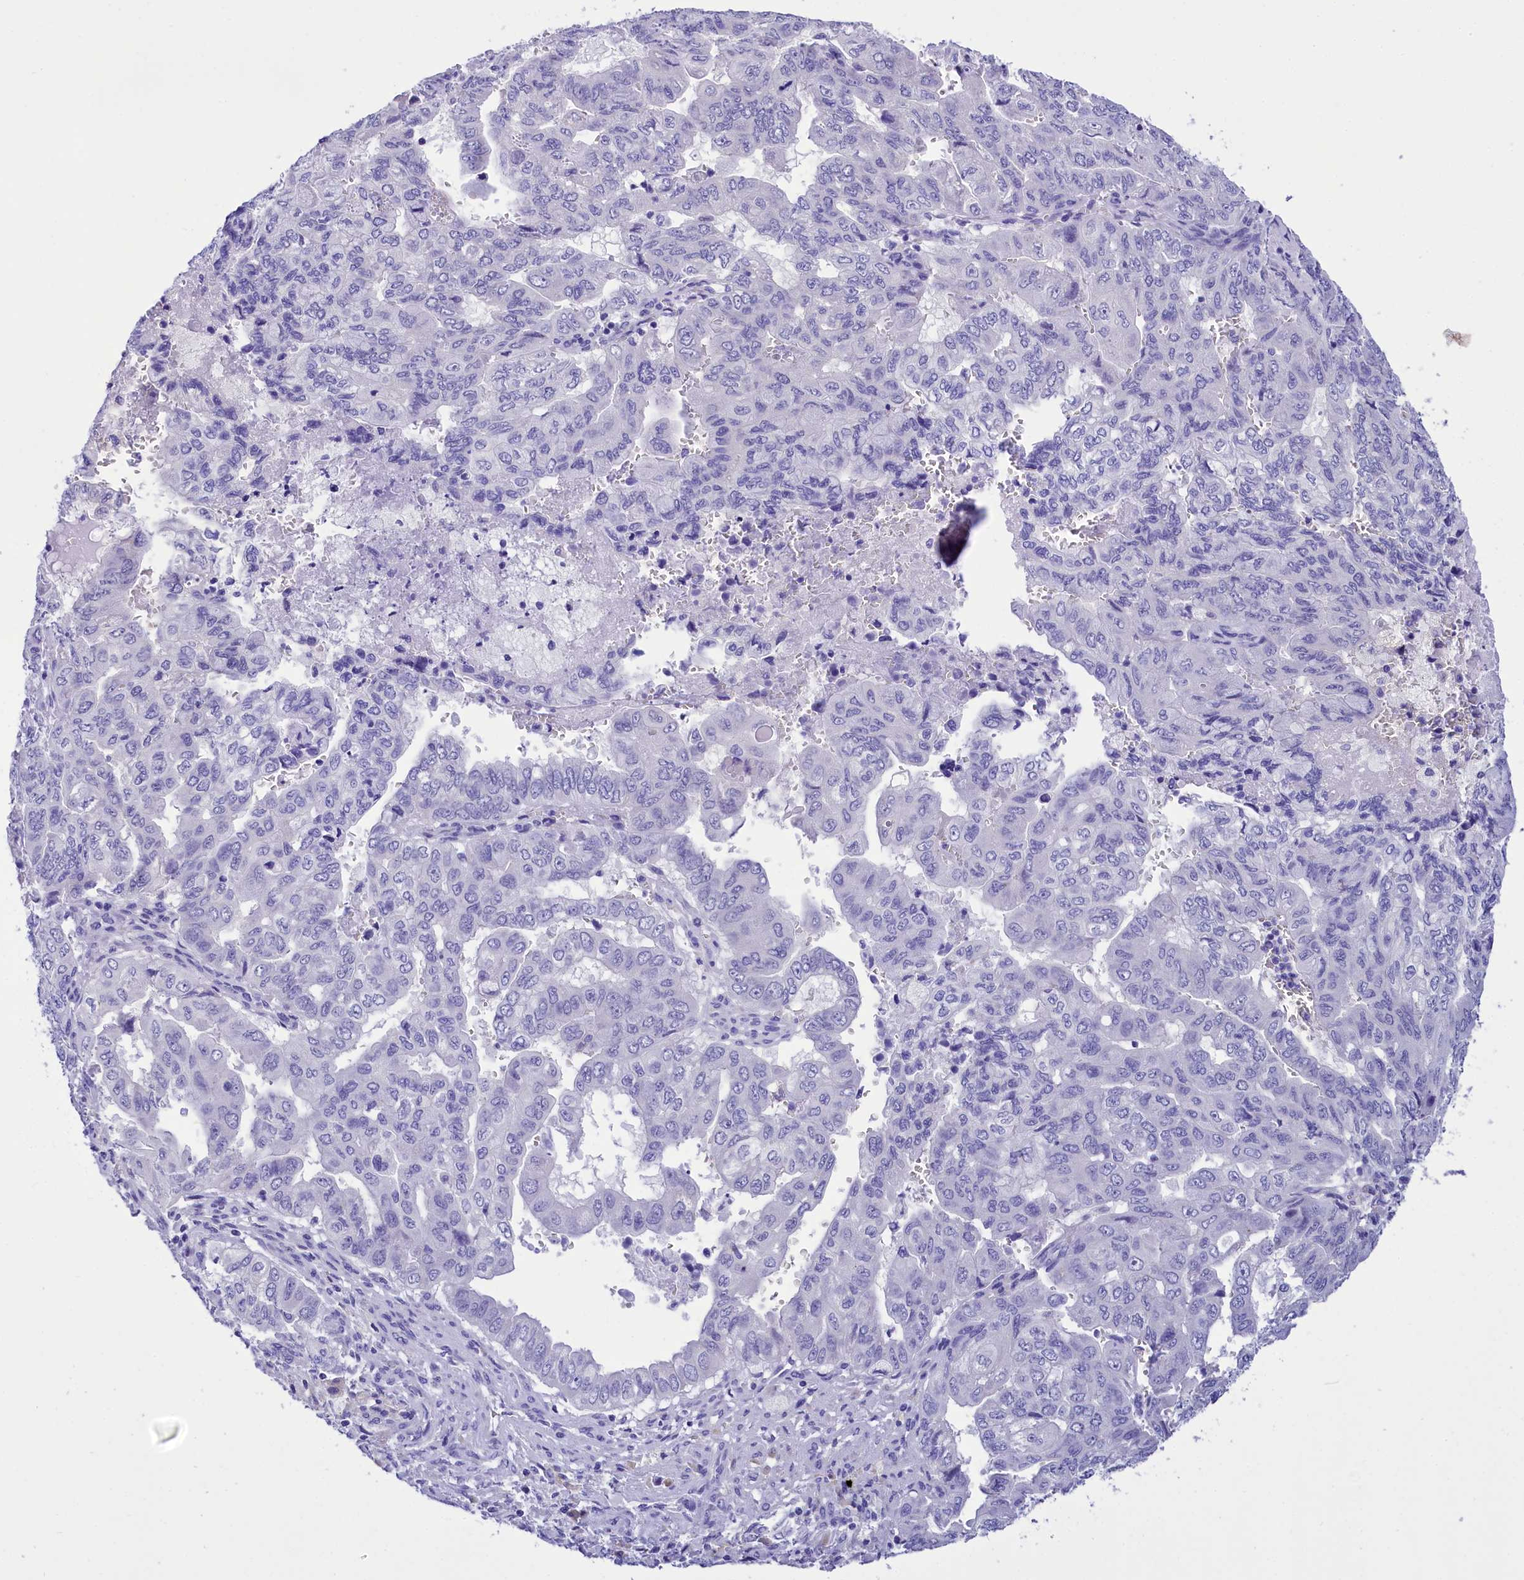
{"staining": {"intensity": "negative", "quantity": "none", "location": "none"}, "tissue": "pancreatic cancer", "cell_type": "Tumor cells", "image_type": "cancer", "snomed": [{"axis": "morphology", "description": "Adenocarcinoma, NOS"}, {"axis": "topography", "description": "Pancreas"}], "caption": "Immunohistochemical staining of pancreatic cancer (adenocarcinoma) shows no significant staining in tumor cells. The staining was performed using DAB to visualize the protein expression in brown, while the nuclei were stained in blue with hematoxylin (Magnification: 20x).", "gene": "TTC36", "patient": {"sex": "male", "age": 51}}